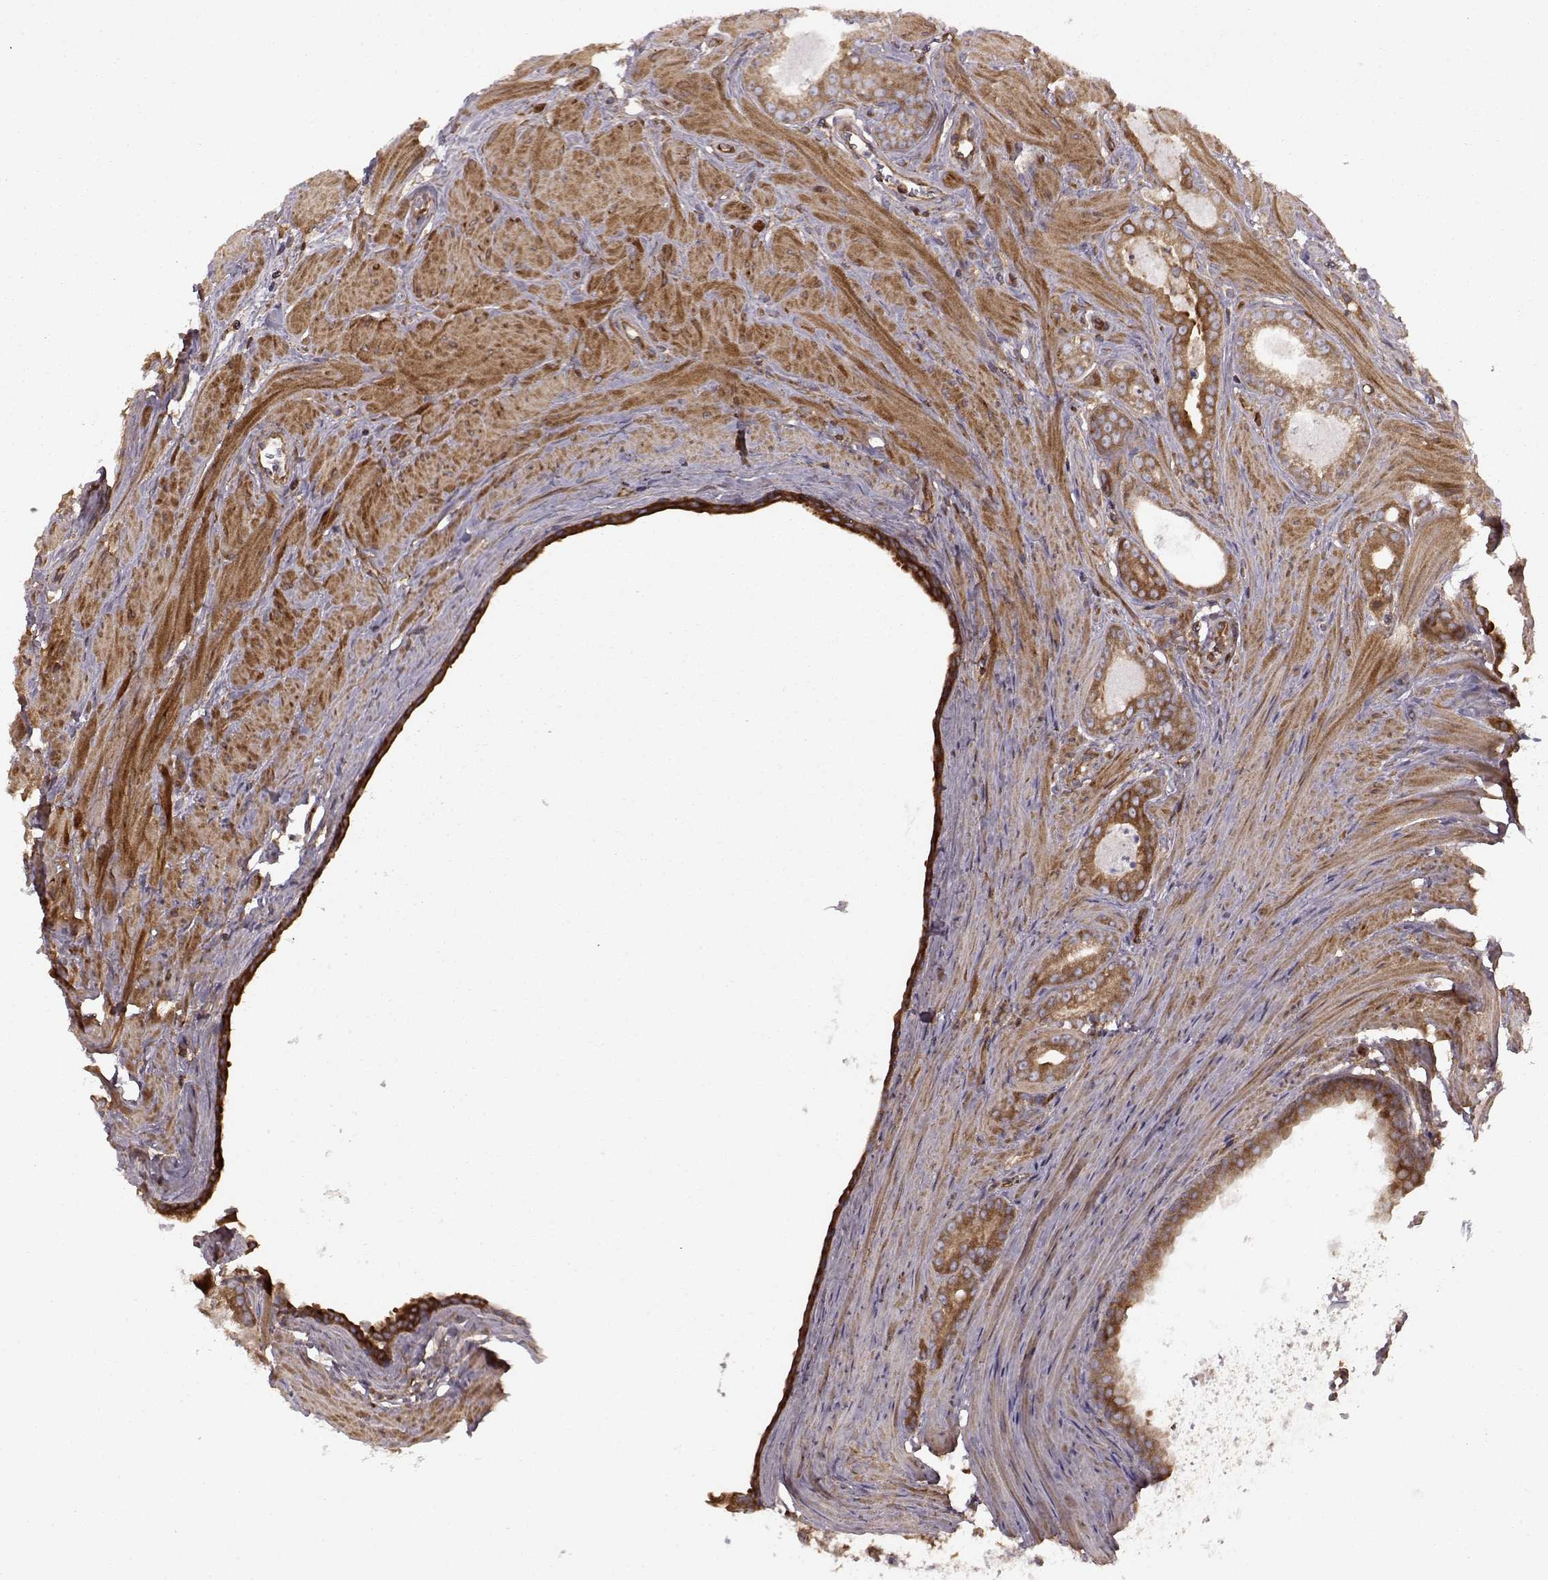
{"staining": {"intensity": "moderate", "quantity": "25%-75%", "location": "cytoplasmic/membranous"}, "tissue": "prostate cancer", "cell_type": "Tumor cells", "image_type": "cancer", "snomed": [{"axis": "morphology", "description": "Adenocarcinoma, NOS"}, {"axis": "topography", "description": "Prostate"}], "caption": "Prostate cancer was stained to show a protein in brown. There is medium levels of moderate cytoplasmic/membranous staining in approximately 25%-75% of tumor cells. (DAB IHC with brightfield microscopy, high magnification).", "gene": "RABGAP1", "patient": {"sex": "male", "age": 71}}